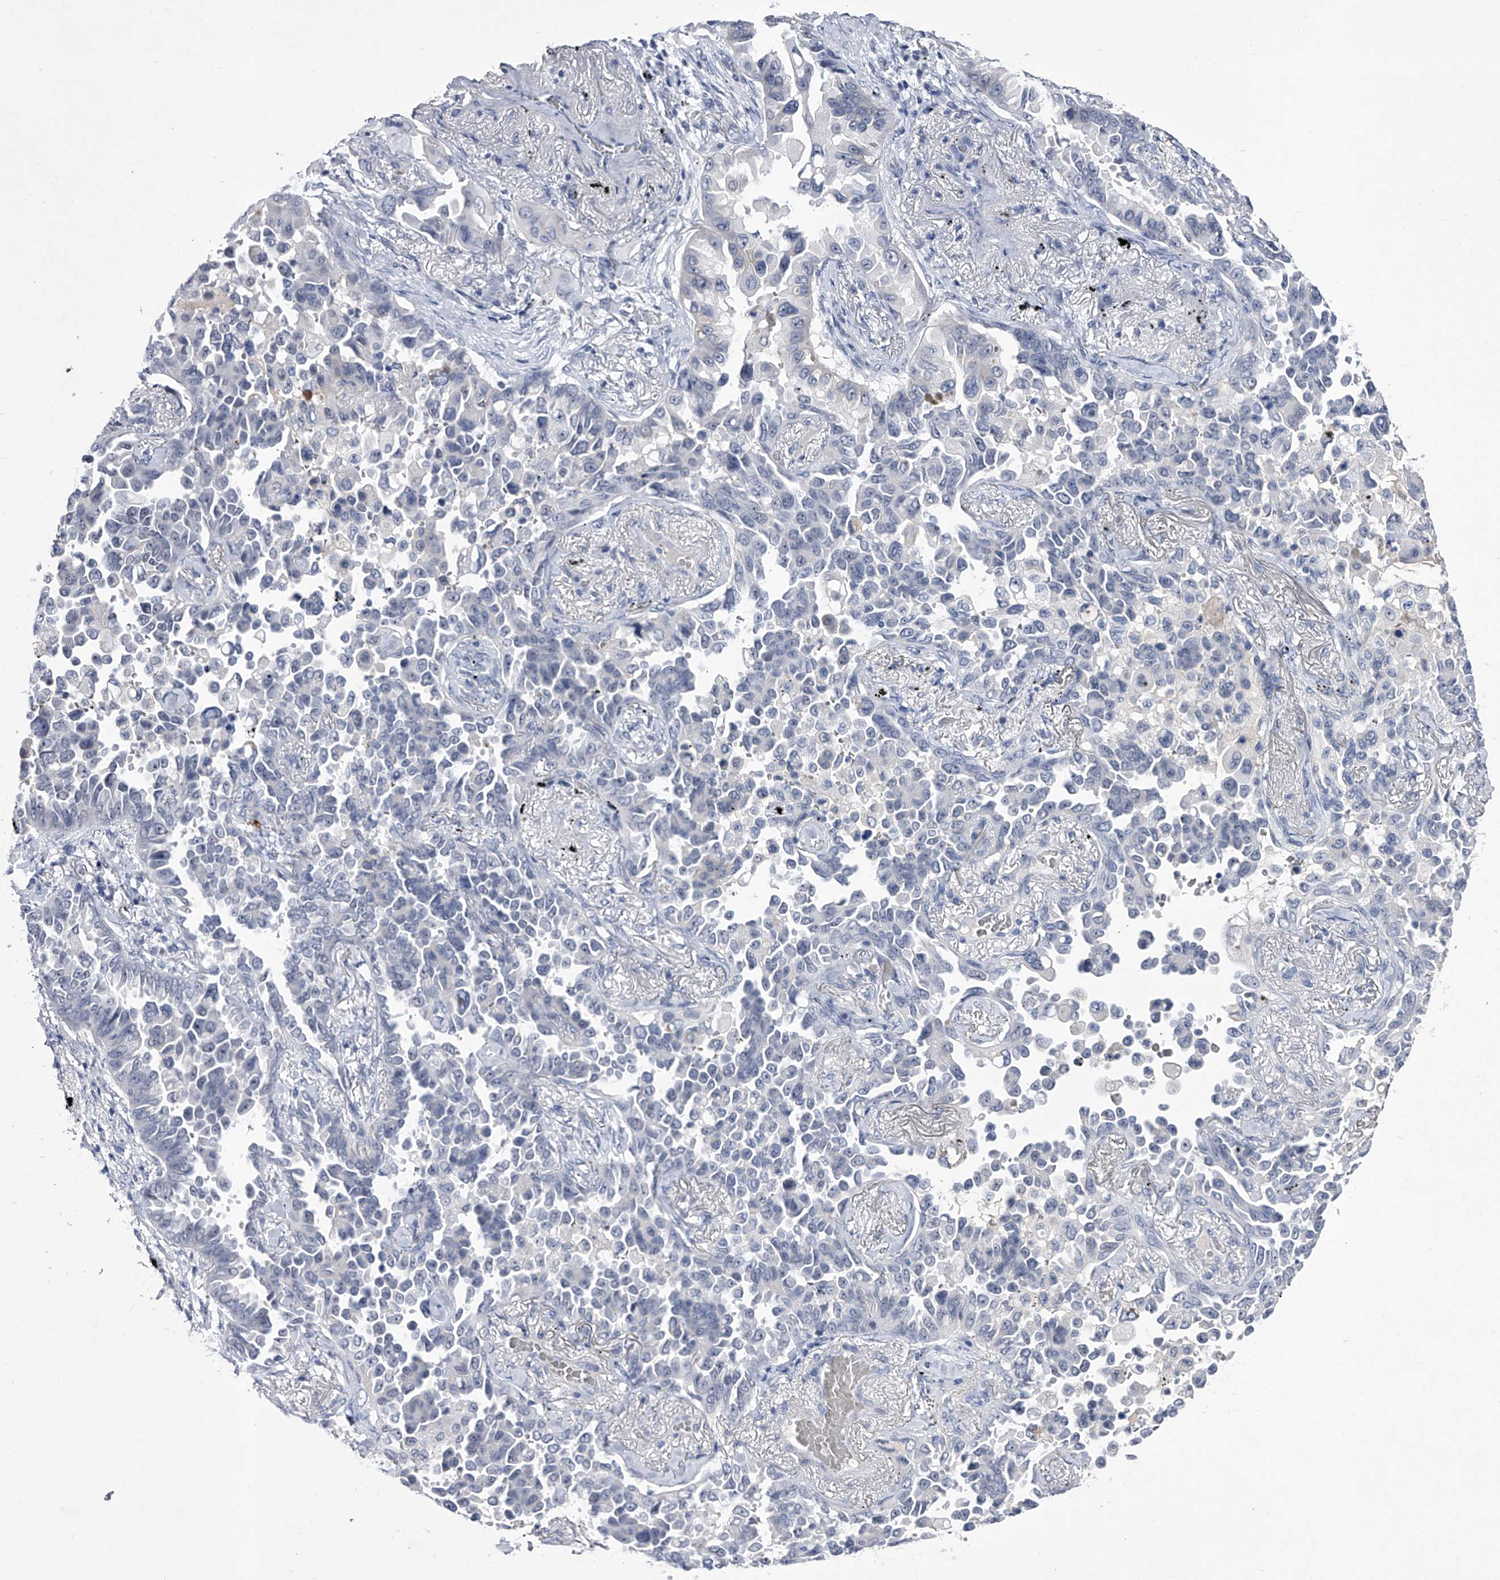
{"staining": {"intensity": "negative", "quantity": "none", "location": "none"}, "tissue": "lung cancer", "cell_type": "Tumor cells", "image_type": "cancer", "snomed": [{"axis": "morphology", "description": "Adenocarcinoma, NOS"}, {"axis": "topography", "description": "Lung"}], "caption": "Lung cancer (adenocarcinoma) was stained to show a protein in brown. There is no significant positivity in tumor cells. Brightfield microscopy of immunohistochemistry (IHC) stained with DAB (3,3'-diaminobenzidine) (brown) and hematoxylin (blue), captured at high magnification.", "gene": "CRISP2", "patient": {"sex": "female", "age": 67}}